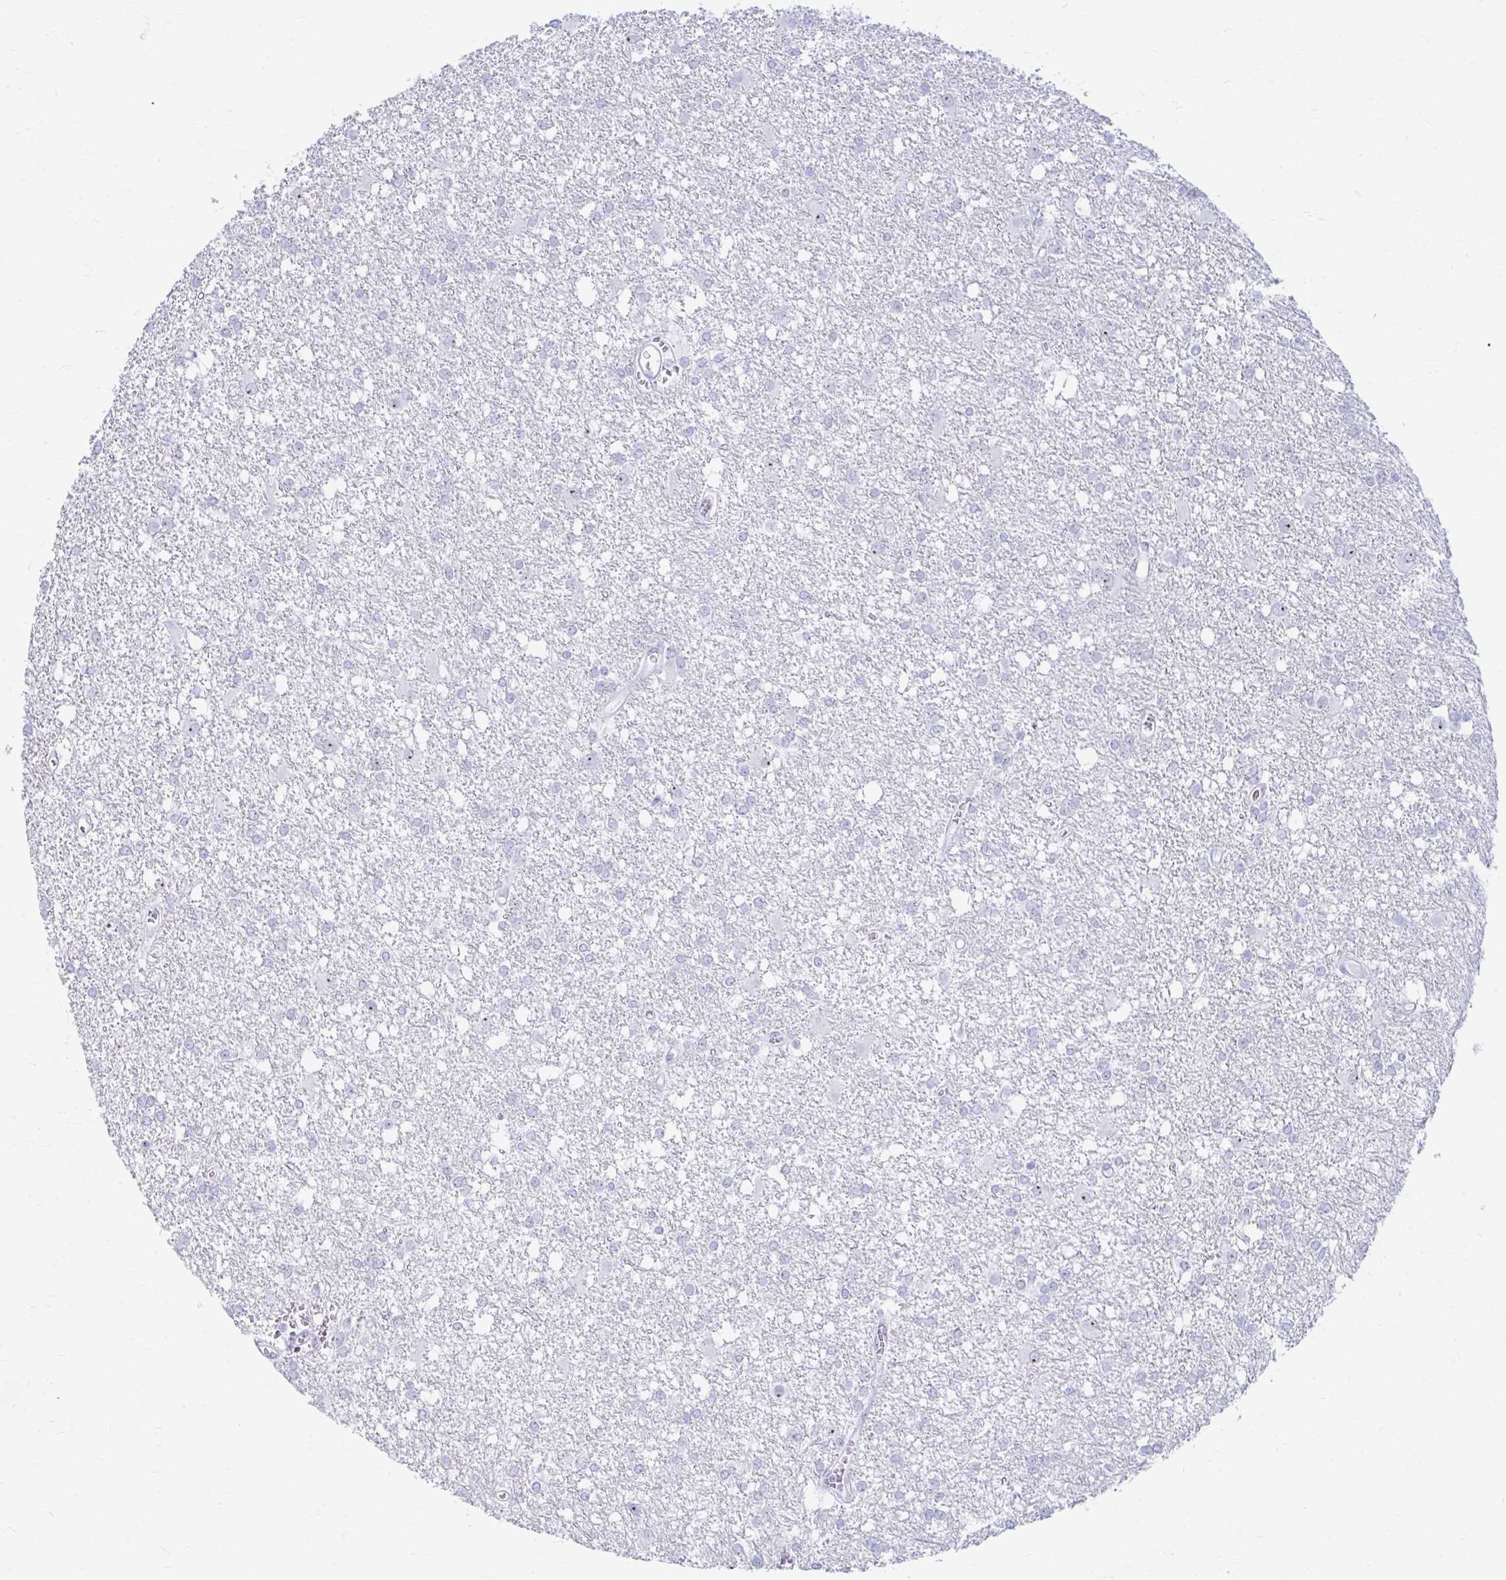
{"staining": {"intensity": "moderate", "quantity": "<25%", "location": "nuclear"}, "tissue": "glioma", "cell_type": "Tumor cells", "image_type": "cancer", "snomed": [{"axis": "morphology", "description": "Glioma, malignant, High grade"}, {"axis": "topography", "description": "Brain"}], "caption": "Glioma was stained to show a protein in brown. There is low levels of moderate nuclear staining in approximately <25% of tumor cells.", "gene": "FTSJ3", "patient": {"sex": "male", "age": 48}}